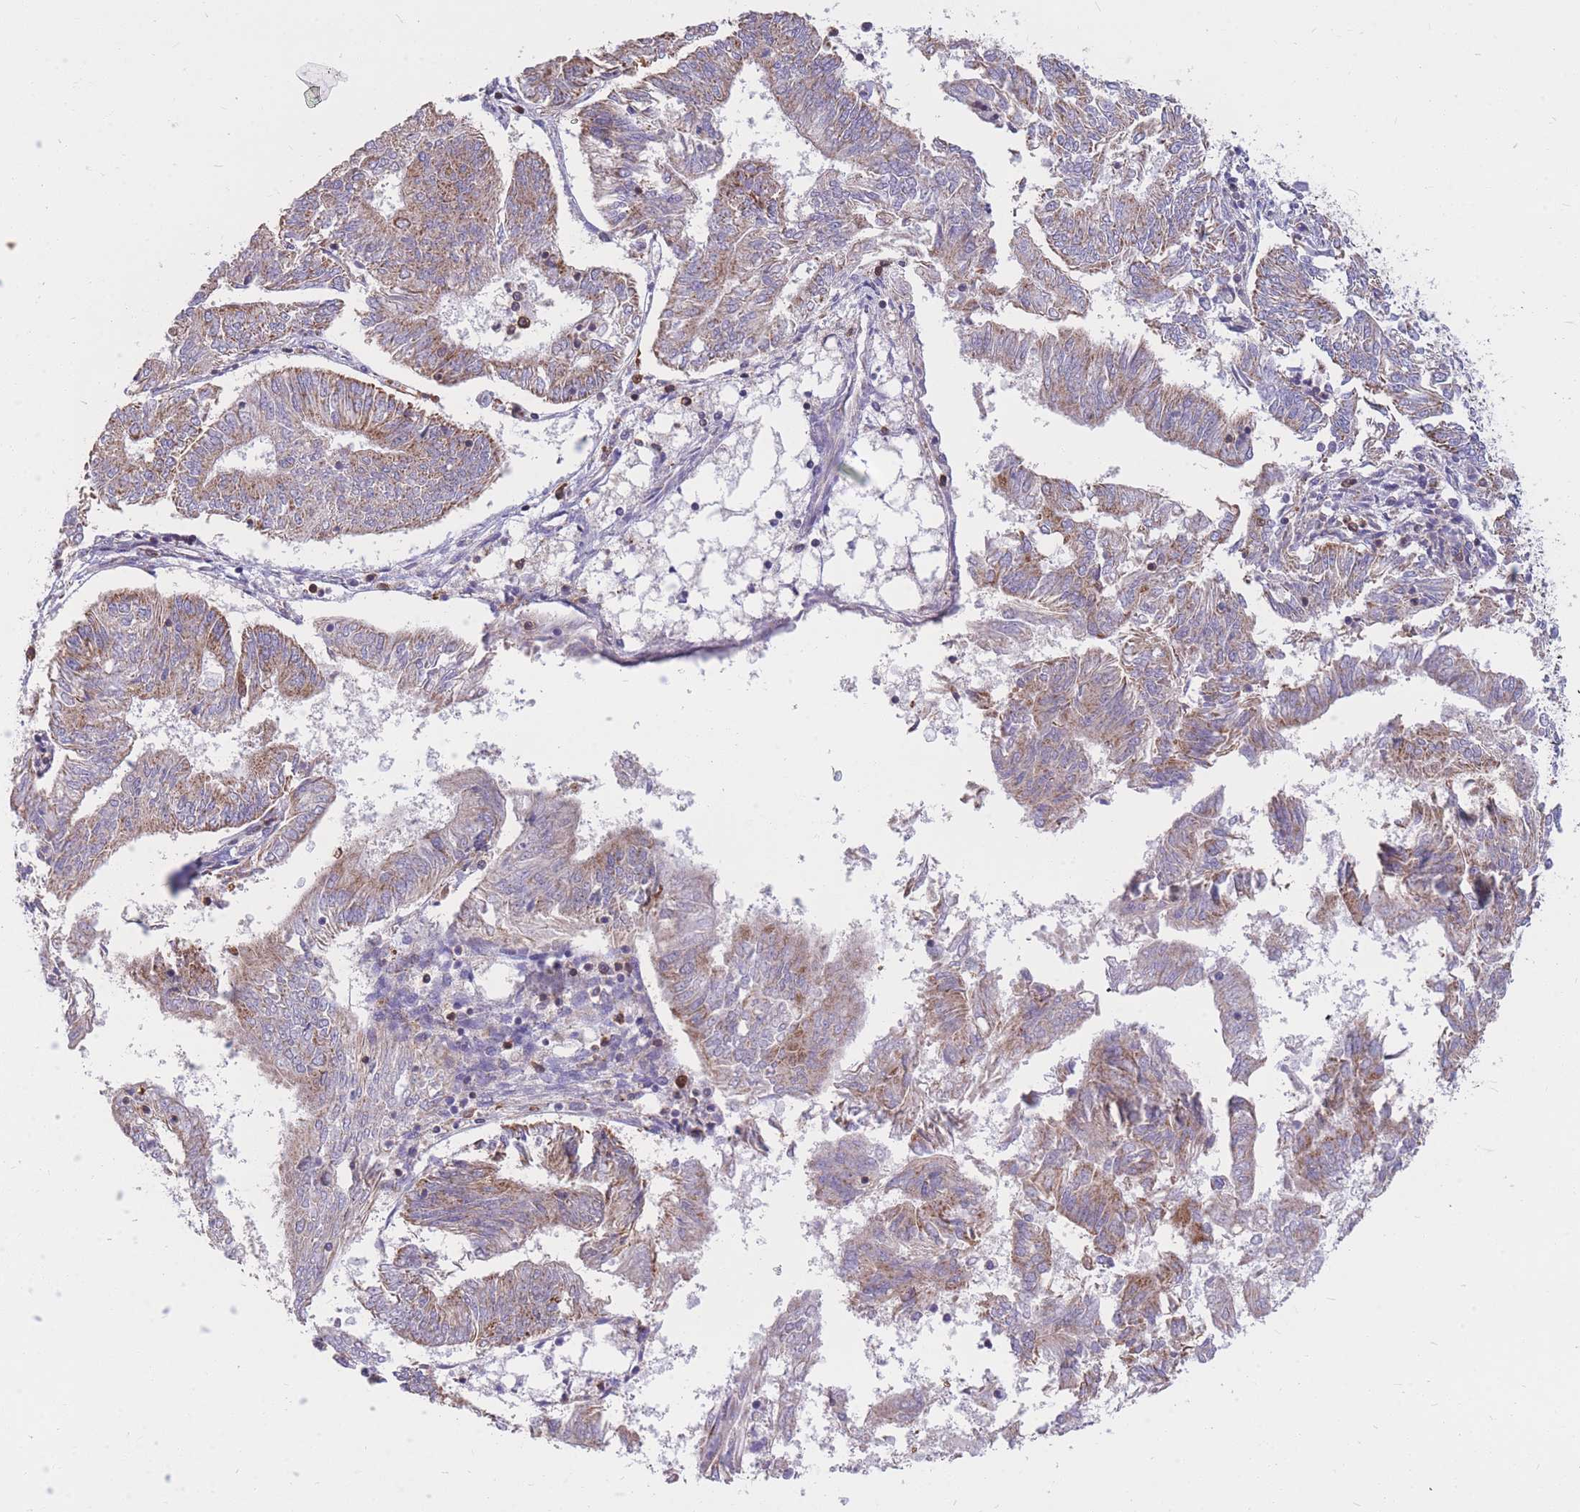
{"staining": {"intensity": "weak", "quantity": ">75%", "location": "cytoplasmic/membranous"}, "tissue": "endometrial cancer", "cell_type": "Tumor cells", "image_type": "cancer", "snomed": [{"axis": "morphology", "description": "Adenocarcinoma, NOS"}, {"axis": "topography", "description": "Endometrium"}], "caption": "This is a histology image of immunohistochemistry (IHC) staining of endometrial adenocarcinoma, which shows weak staining in the cytoplasmic/membranous of tumor cells.", "gene": "MRPL54", "patient": {"sex": "female", "age": 58}}